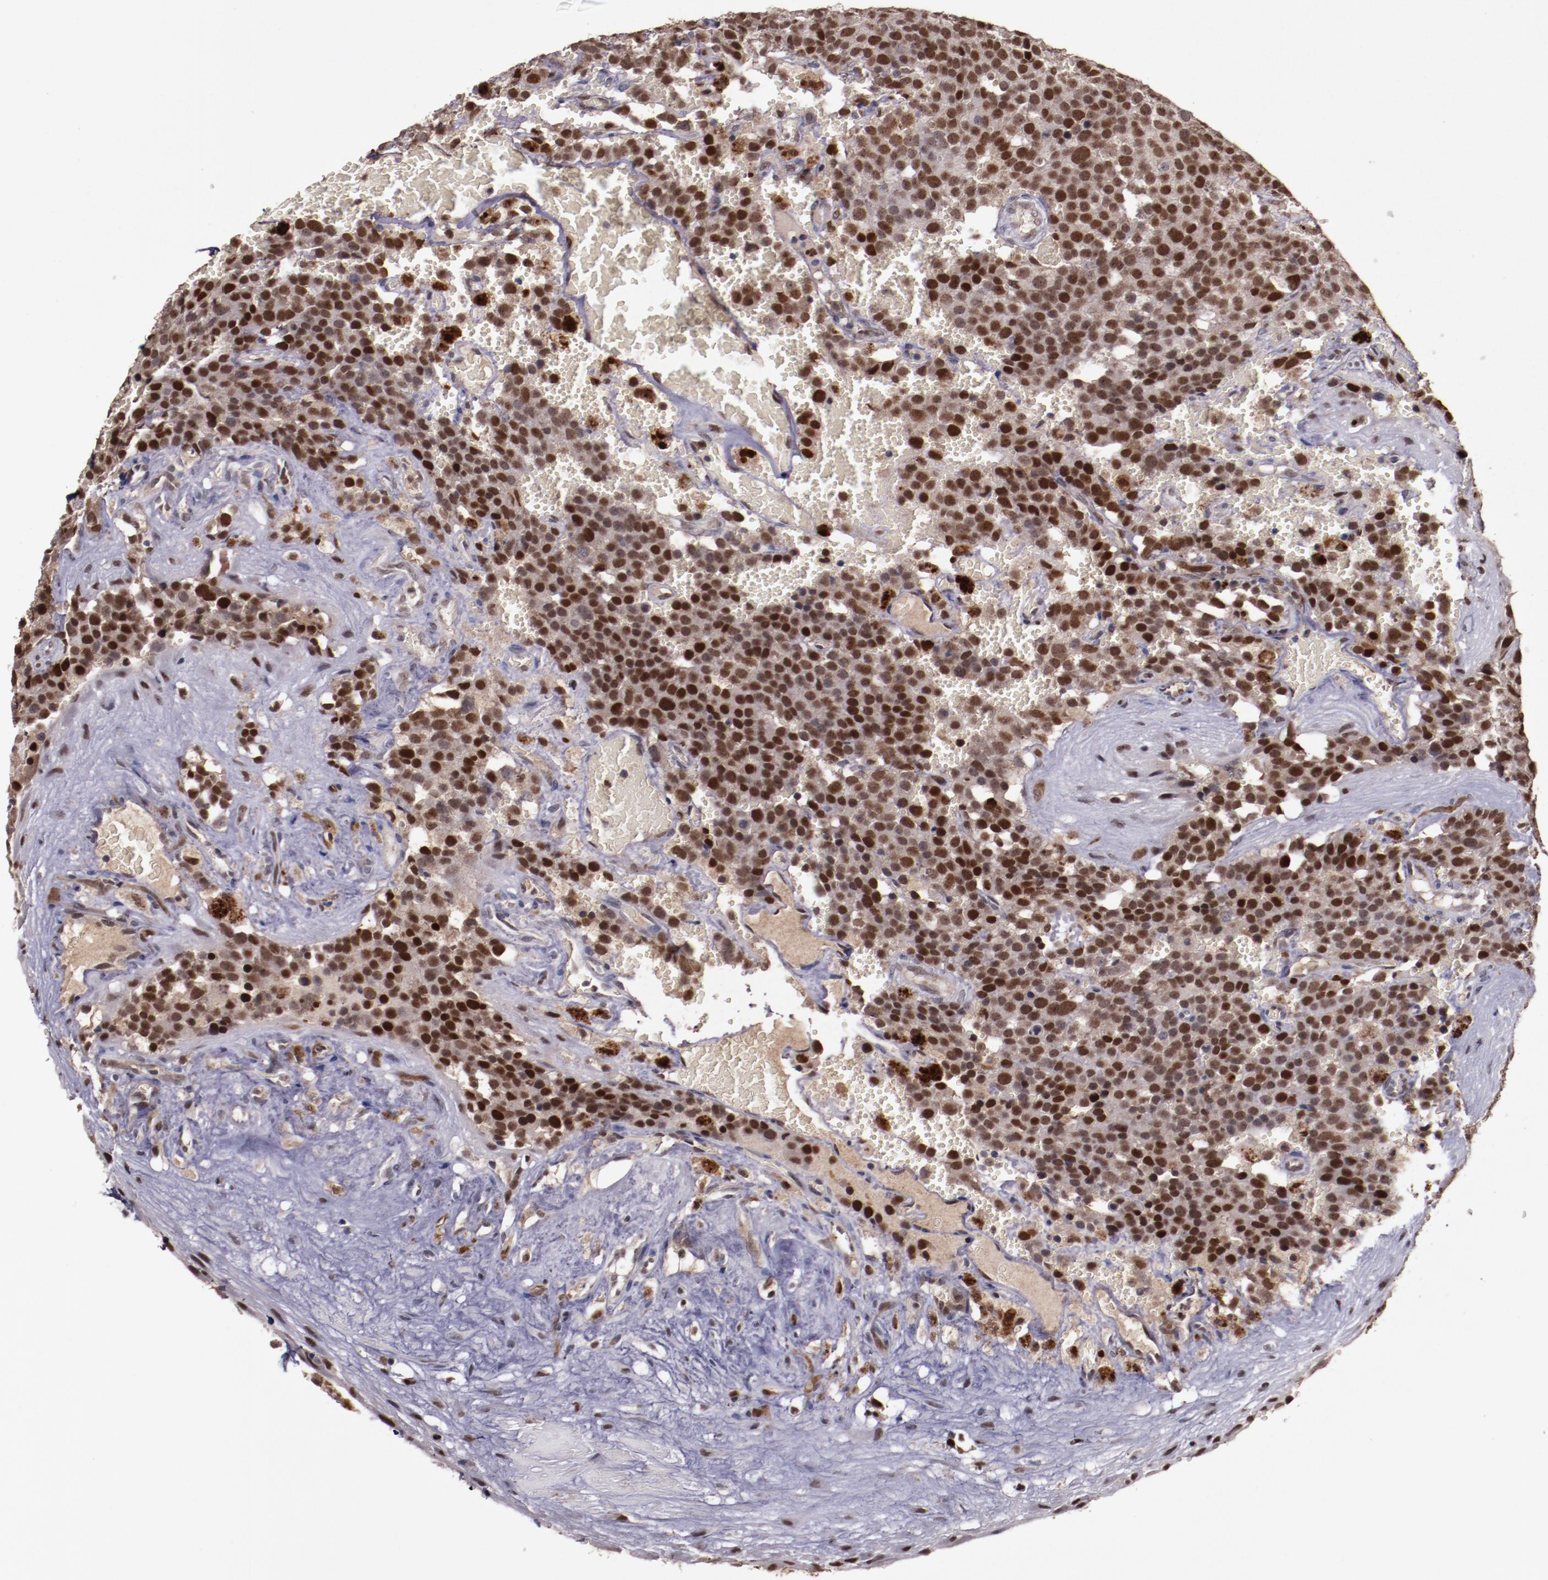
{"staining": {"intensity": "strong", "quantity": ">75%", "location": "cytoplasmic/membranous,nuclear"}, "tissue": "testis cancer", "cell_type": "Tumor cells", "image_type": "cancer", "snomed": [{"axis": "morphology", "description": "Seminoma, NOS"}, {"axis": "topography", "description": "Testis"}], "caption": "Immunohistochemical staining of testis cancer (seminoma) reveals strong cytoplasmic/membranous and nuclear protein staining in about >75% of tumor cells. The staining is performed using DAB (3,3'-diaminobenzidine) brown chromogen to label protein expression. The nuclei are counter-stained blue using hematoxylin.", "gene": "CHEK2", "patient": {"sex": "male", "age": 71}}